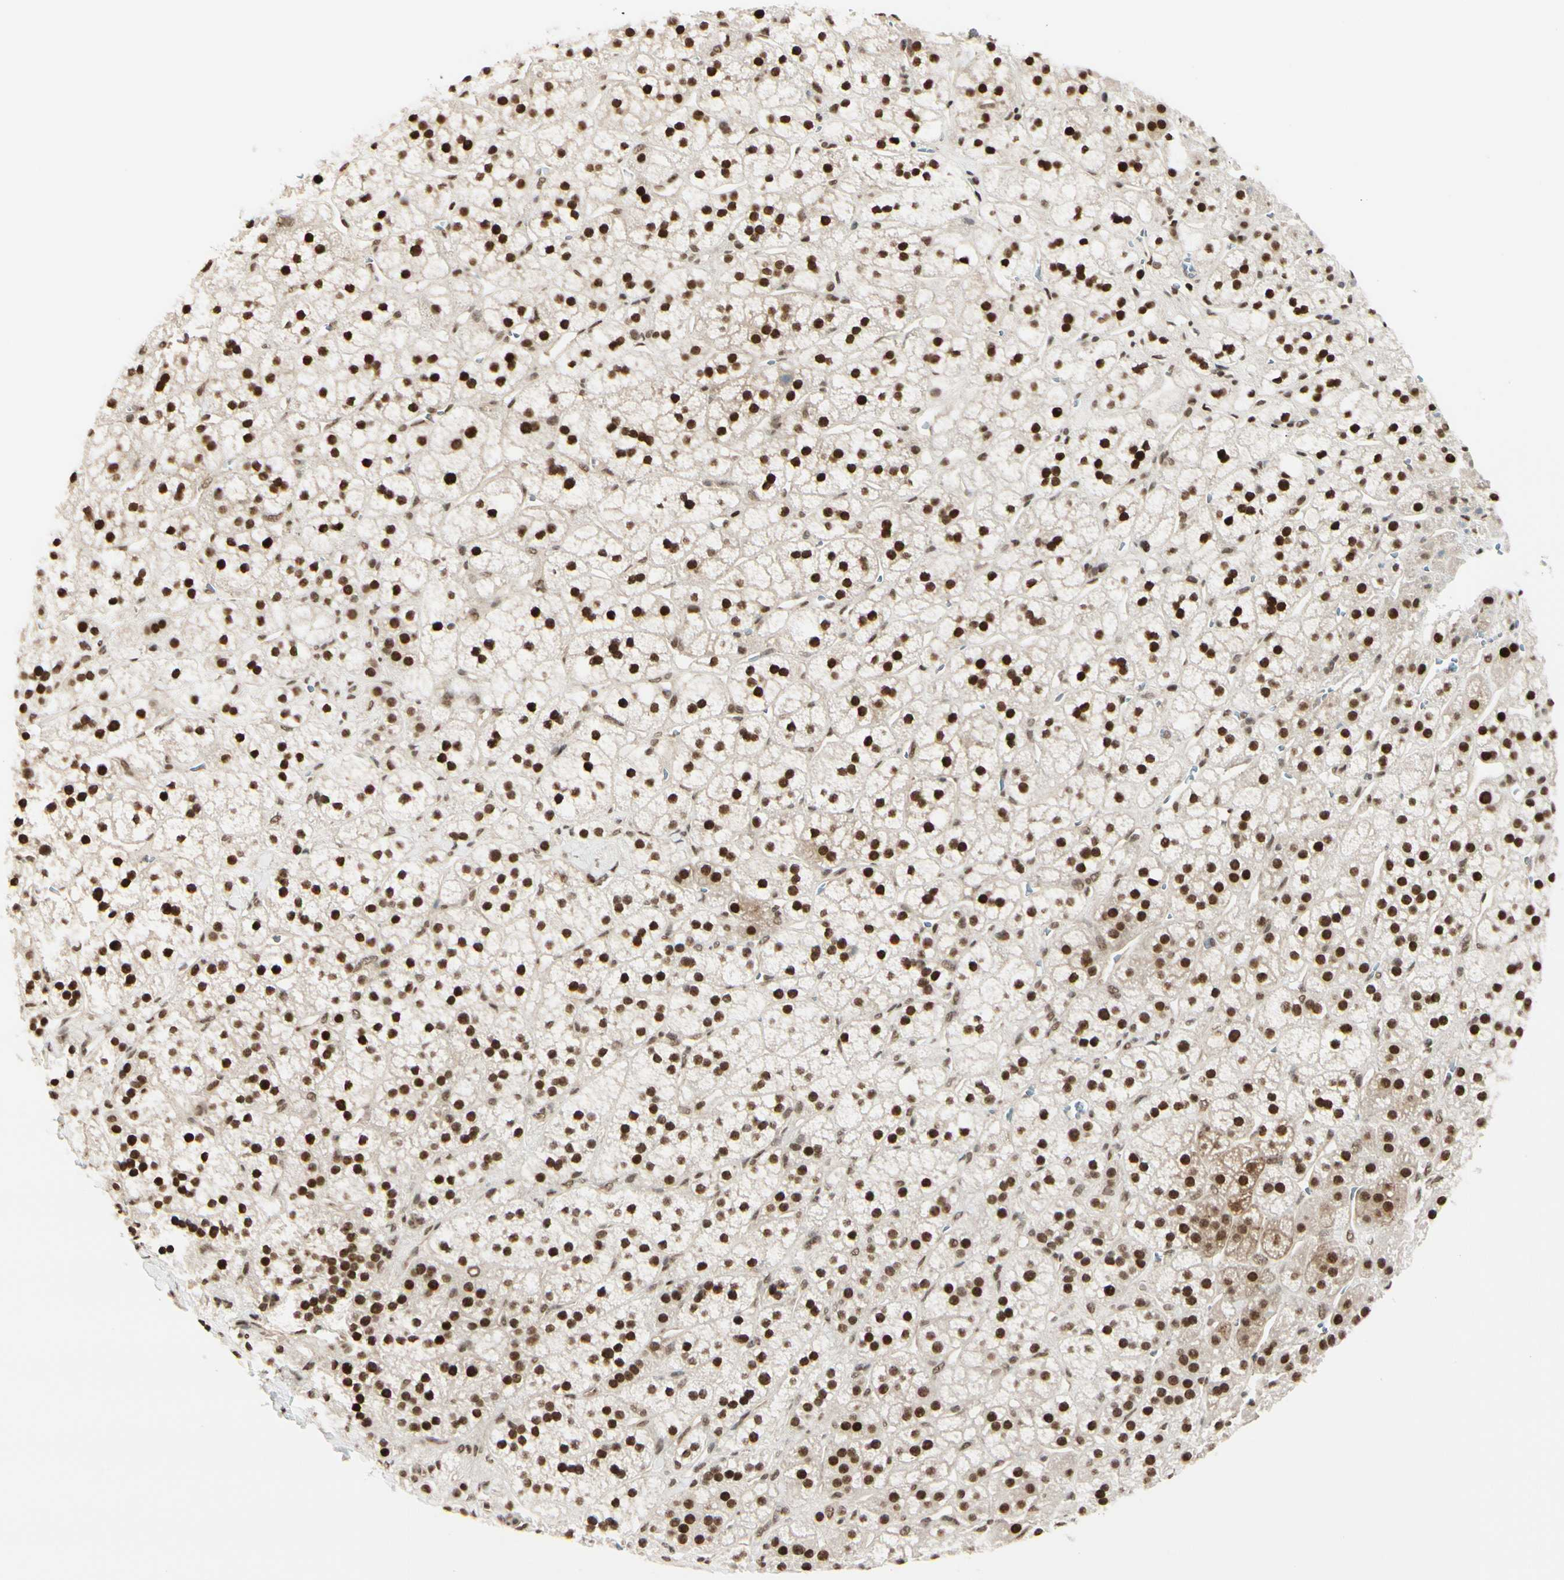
{"staining": {"intensity": "strong", "quantity": ">75%", "location": "cytoplasmic/membranous,nuclear"}, "tissue": "adrenal gland", "cell_type": "Glandular cells", "image_type": "normal", "snomed": [{"axis": "morphology", "description": "Normal tissue, NOS"}, {"axis": "topography", "description": "Adrenal gland"}], "caption": "Immunohistochemistry (IHC) of benign adrenal gland reveals high levels of strong cytoplasmic/membranous,nuclear staining in about >75% of glandular cells.", "gene": "SUFU", "patient": {"sex": "male", "age": 56}}